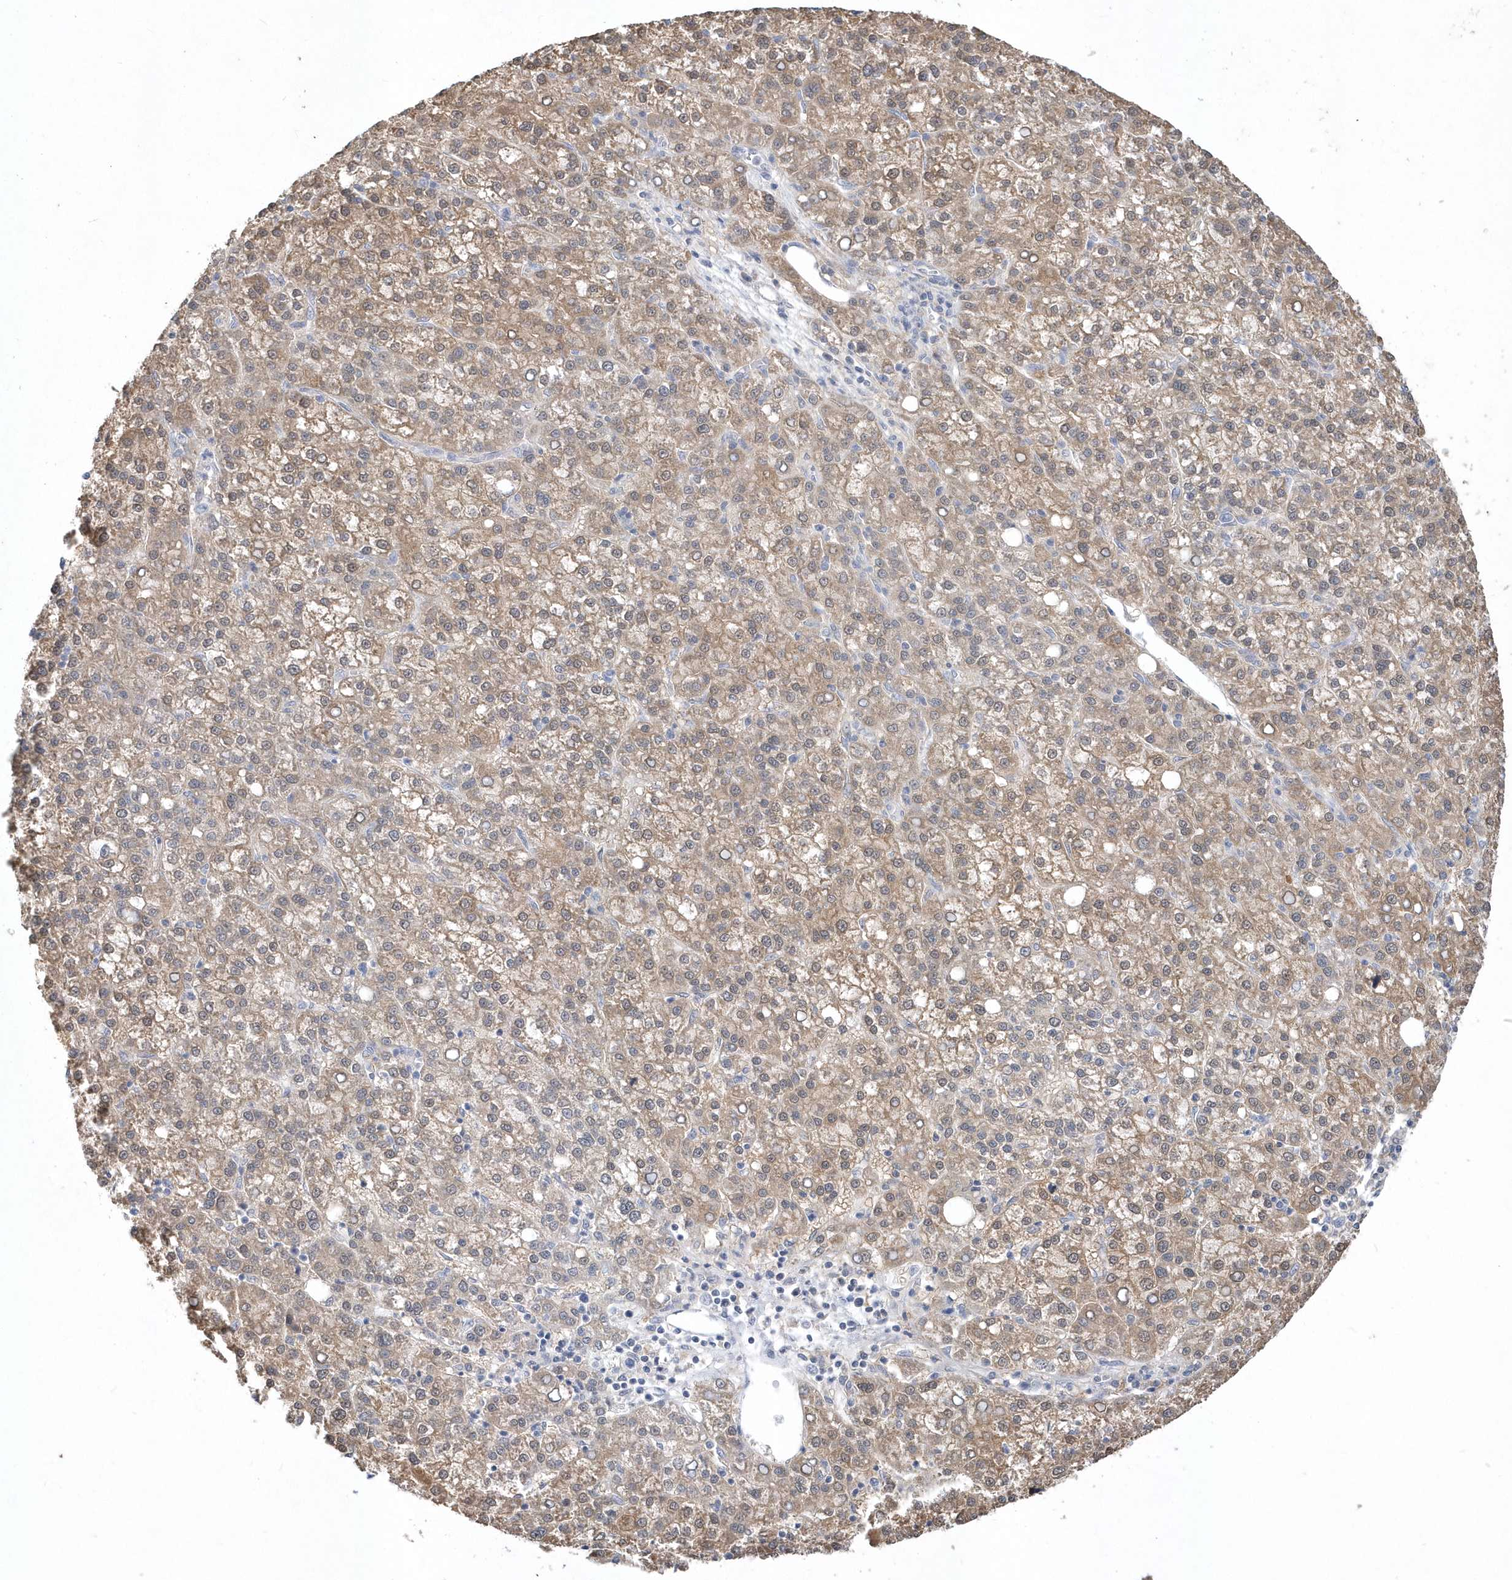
{"staining": {"intensity": "moderate", "quantity": ">75%", "location": "cytoplasmic/membranous"}, "tissue": "liver cancer", "cell_type": "Tumor cells", "image_type": "cancer", "snomed": [{"axis": "morphology", "description": "Carcinoma, Hepatocellular, NOS"}, {"axis": "topography", "description": "Liver"}], "caption": "Human hepatocellular carcinoma (liver) stained with a protein marker displays moderate staining in tumor cells.", "gene": "AKR7A2", "patient": {"sex": "female", "age": 58}}